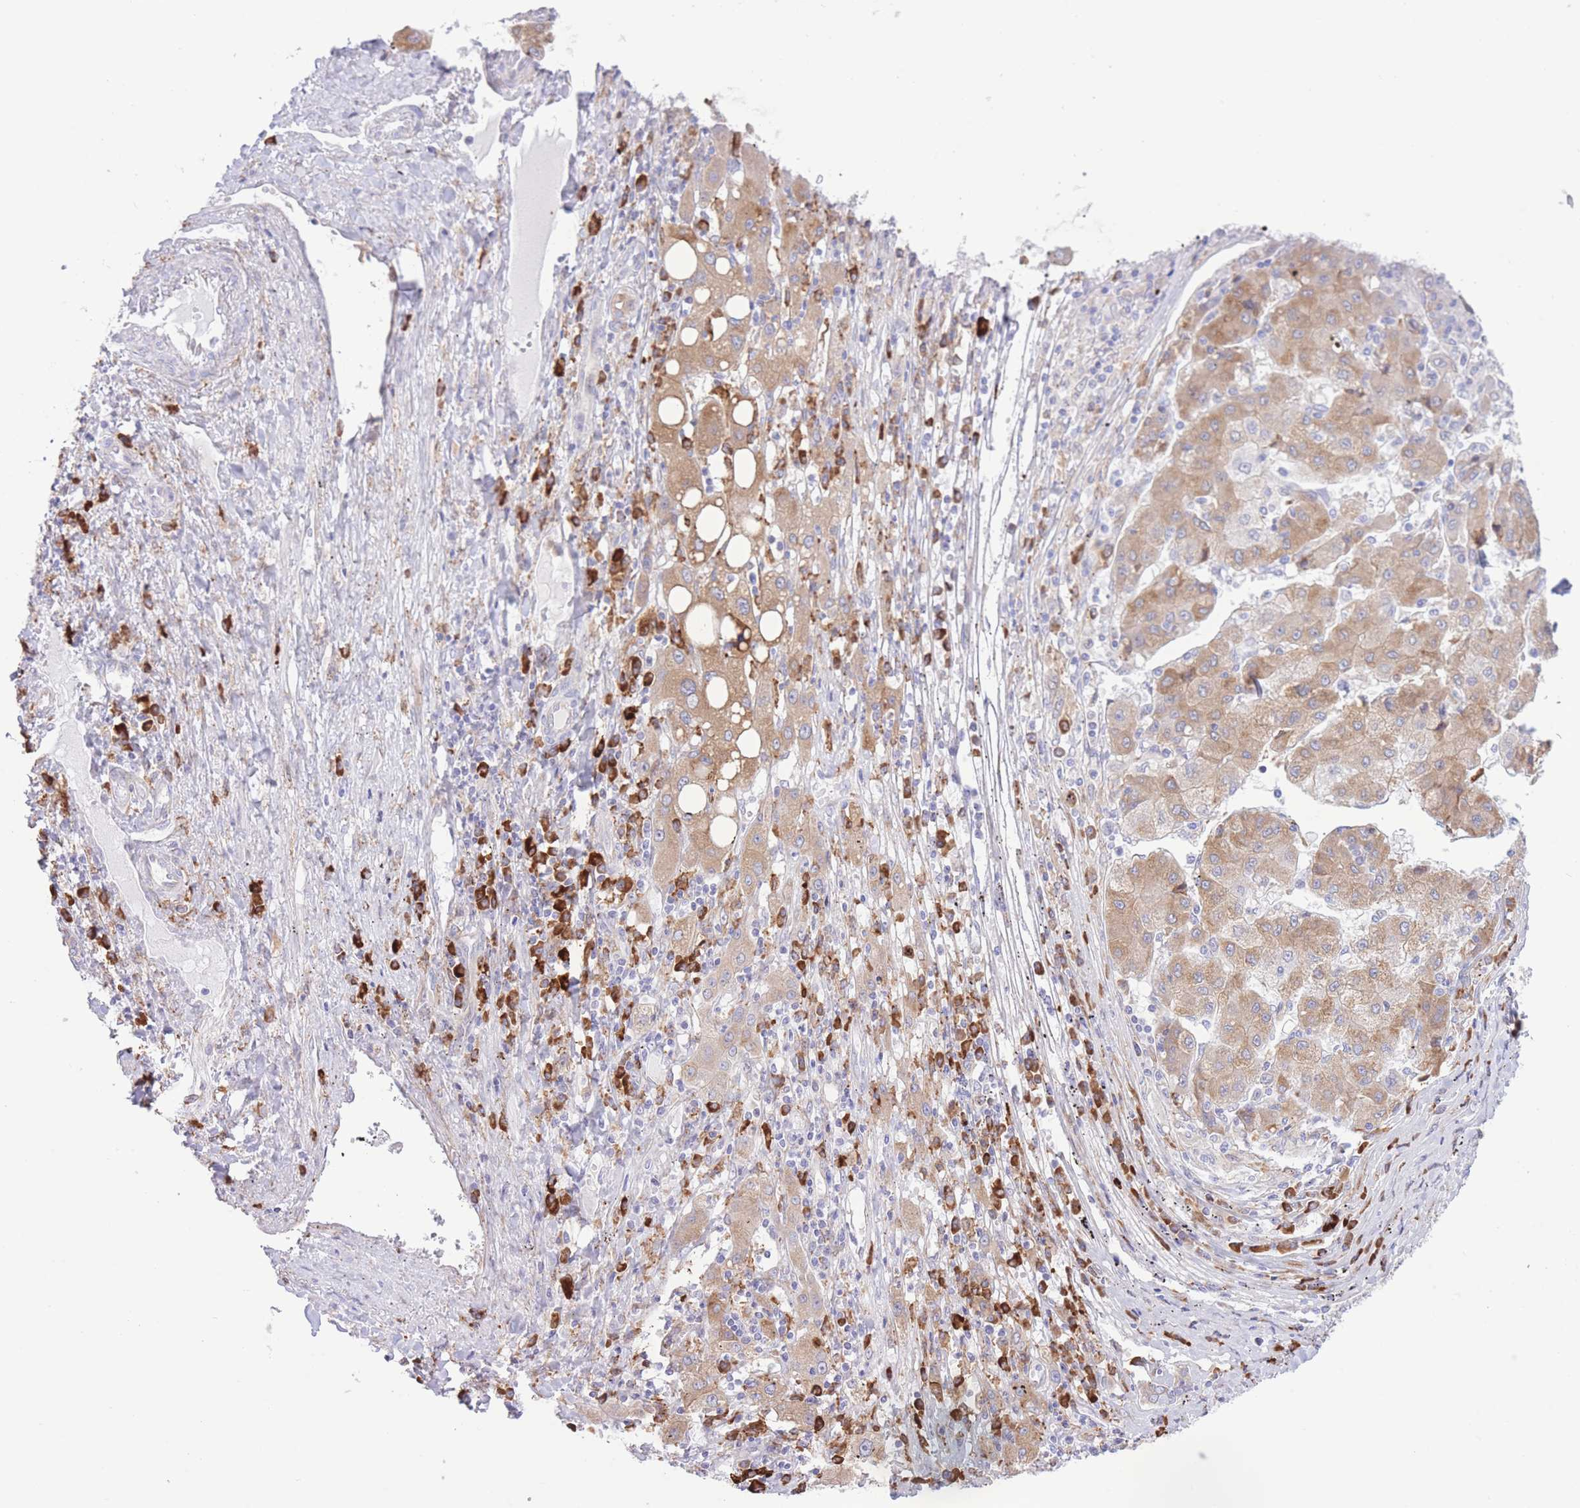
{"staining": {"intensity": "moderate", "quantity": "25%-75%", "location": "cytoplasmic/membranous"}, "tissue": "liver cancer", "cell_type": "Tumor cells", "image_type": "cancer", "snomed": [{"axis": "morphology", "description": "Carcinoma, Hepatocellular, NOS"}, {"axis": "topography", "description": "Liver"}], "caption": "Liver cancer stained for a protein exhibits moderate cytoplasmic/membranous positivity in tumor cells.", "gene": "MYDGF", "patient": {"sex": "male", "age": 72}}